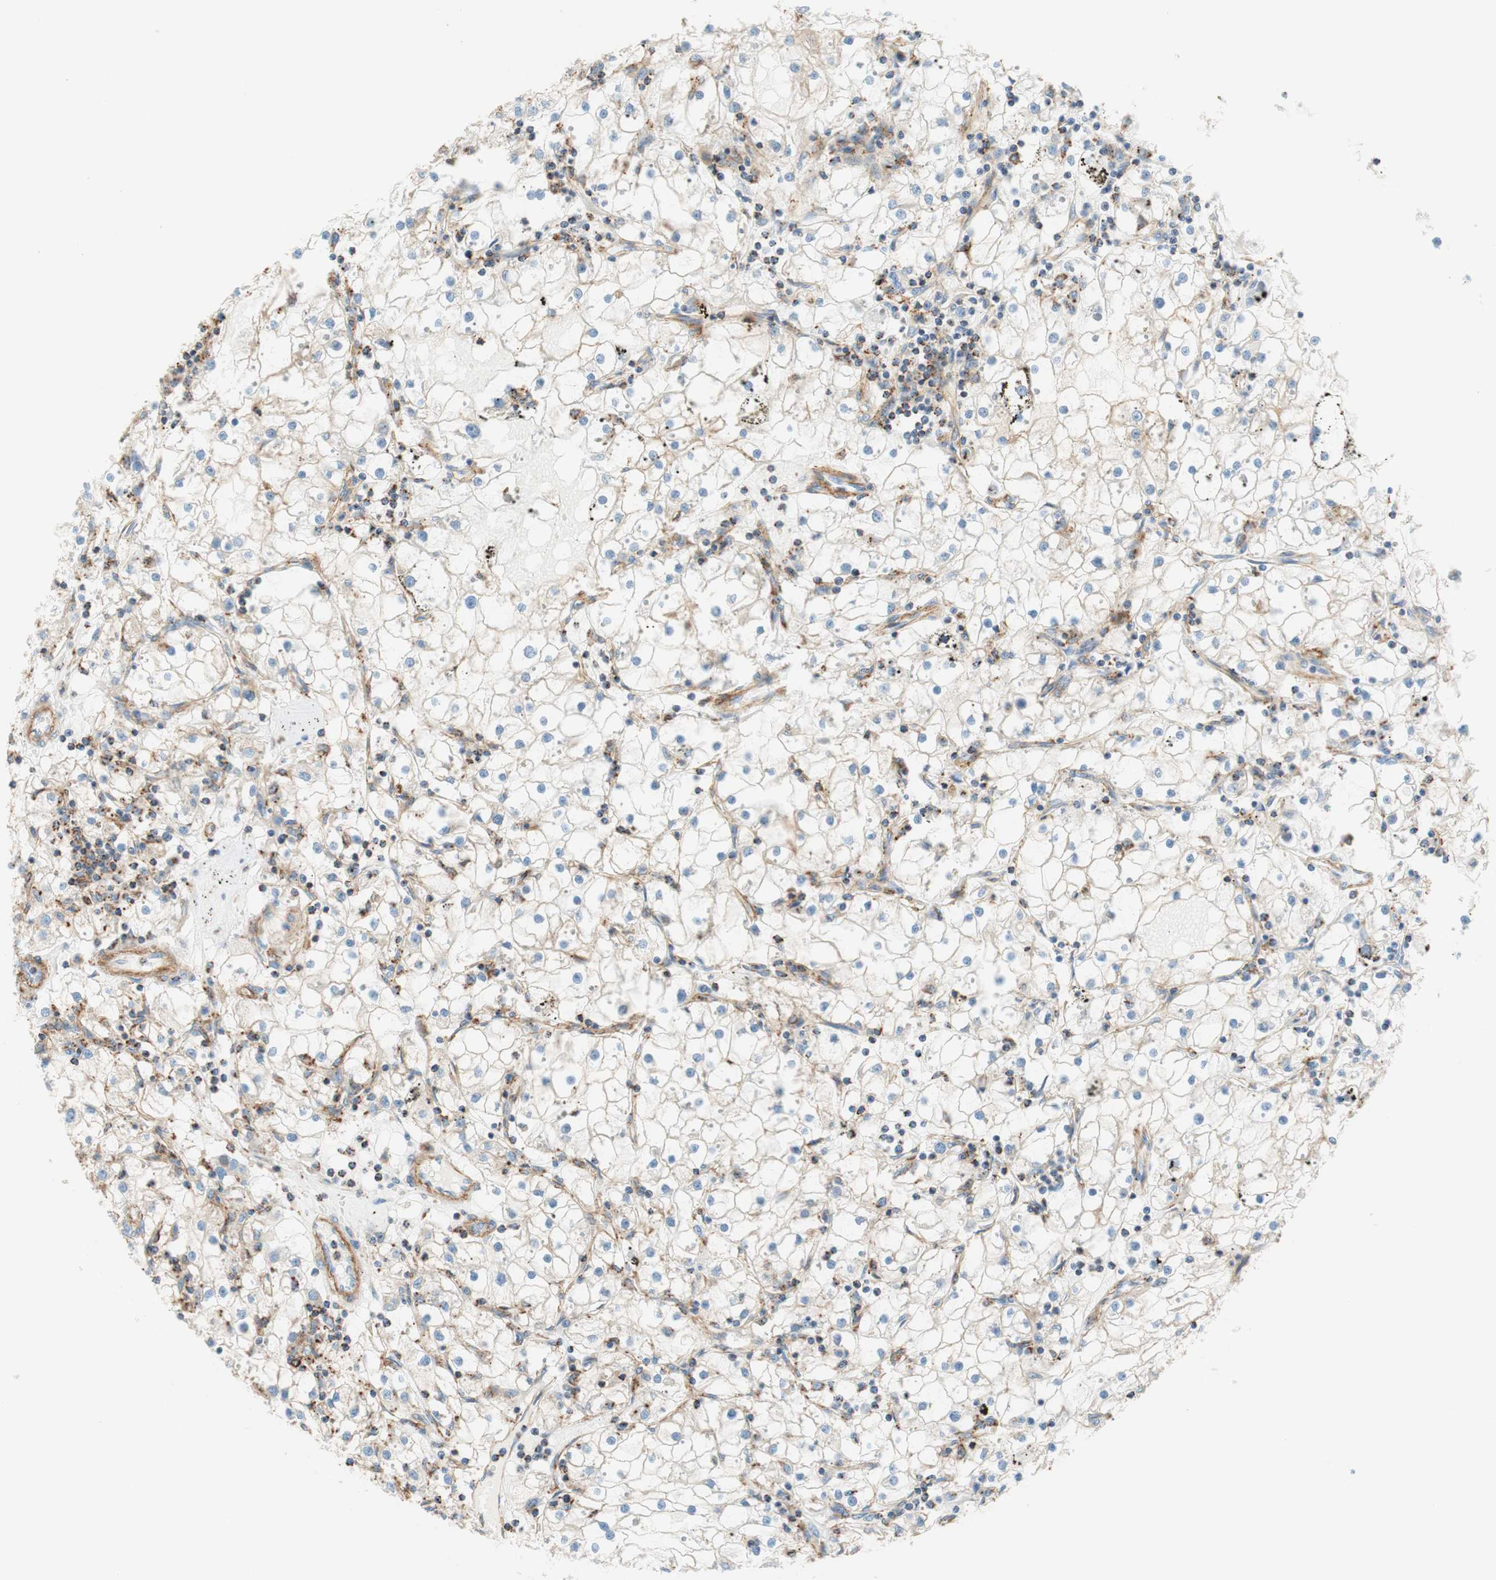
{"staining": {"intensity": "moderate", "quantity": "<25%", "location": "cytoplasmic/membranous"}, "tissue": "renal cancer", "cell_type": "Tumor cells", "image_type": "cancer", "snomed": [{"axis": "morphology", "description": "Adenocarcinoma, NOS"}, {"axis": "topography", "description": "Kidney"}], "caption": "IHC micrograph of neoplastic tissue: human adenocarcinoma (renal) stained using immunohistochemistry (IHC) exhibits low levels of moderate protein expression localized specifically in the cytoplasmic/membranous of tumor cells, appearing as a cytoplasmic/membranous brown color.", "gene": "VPS26A", "patient": {"sex": "male", "age": 56}}